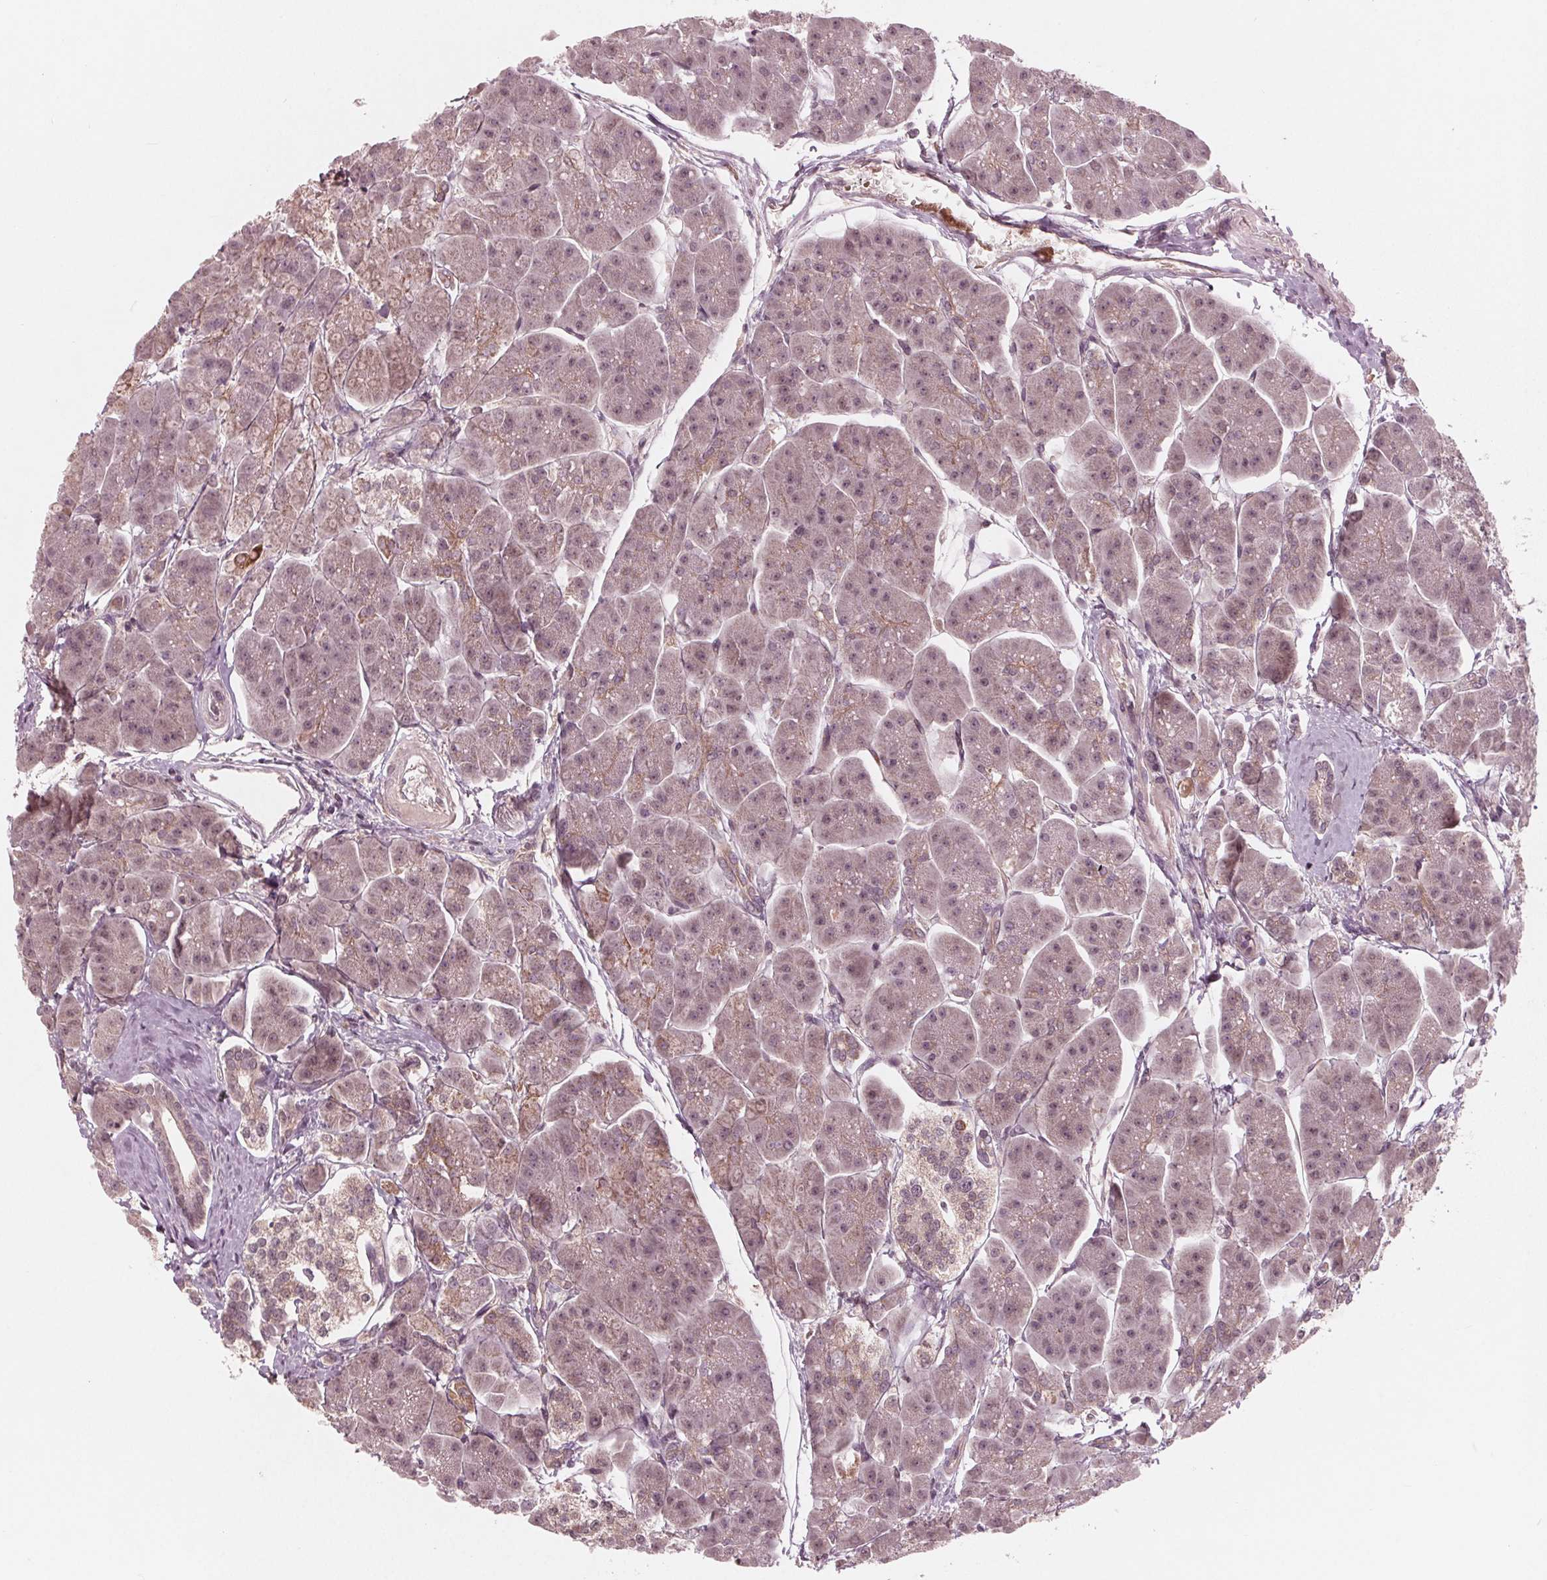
{"staining": {"intensity": "weak", "quantity": "25%-75%", "location": "cytoplasmic/membranous,nuclear"}, "tissue": "pancreas", "cell_type": "Exocrine glandular cells", "image_type": "normal", "snomed": [{"axis": "morphology", "description": "Normal tissue, NOS"}, {"axis": "topography", "description": "Adipose tissue"}, {"axis": "topography", "description": "Pancreas"}, {"axis": "topography", "description": "Peripheral nerve tissue"}], "caption": "IHC histopathology image of benign pancreas stained for a protein (brown), which exhibits low levels of weak cytoplasmic/membranous,nuclear expression in approximately 25%-75% of exocrine glandular cells.", "gene": "UBALD1", "patient": {"sex": "female", "age": 58}}